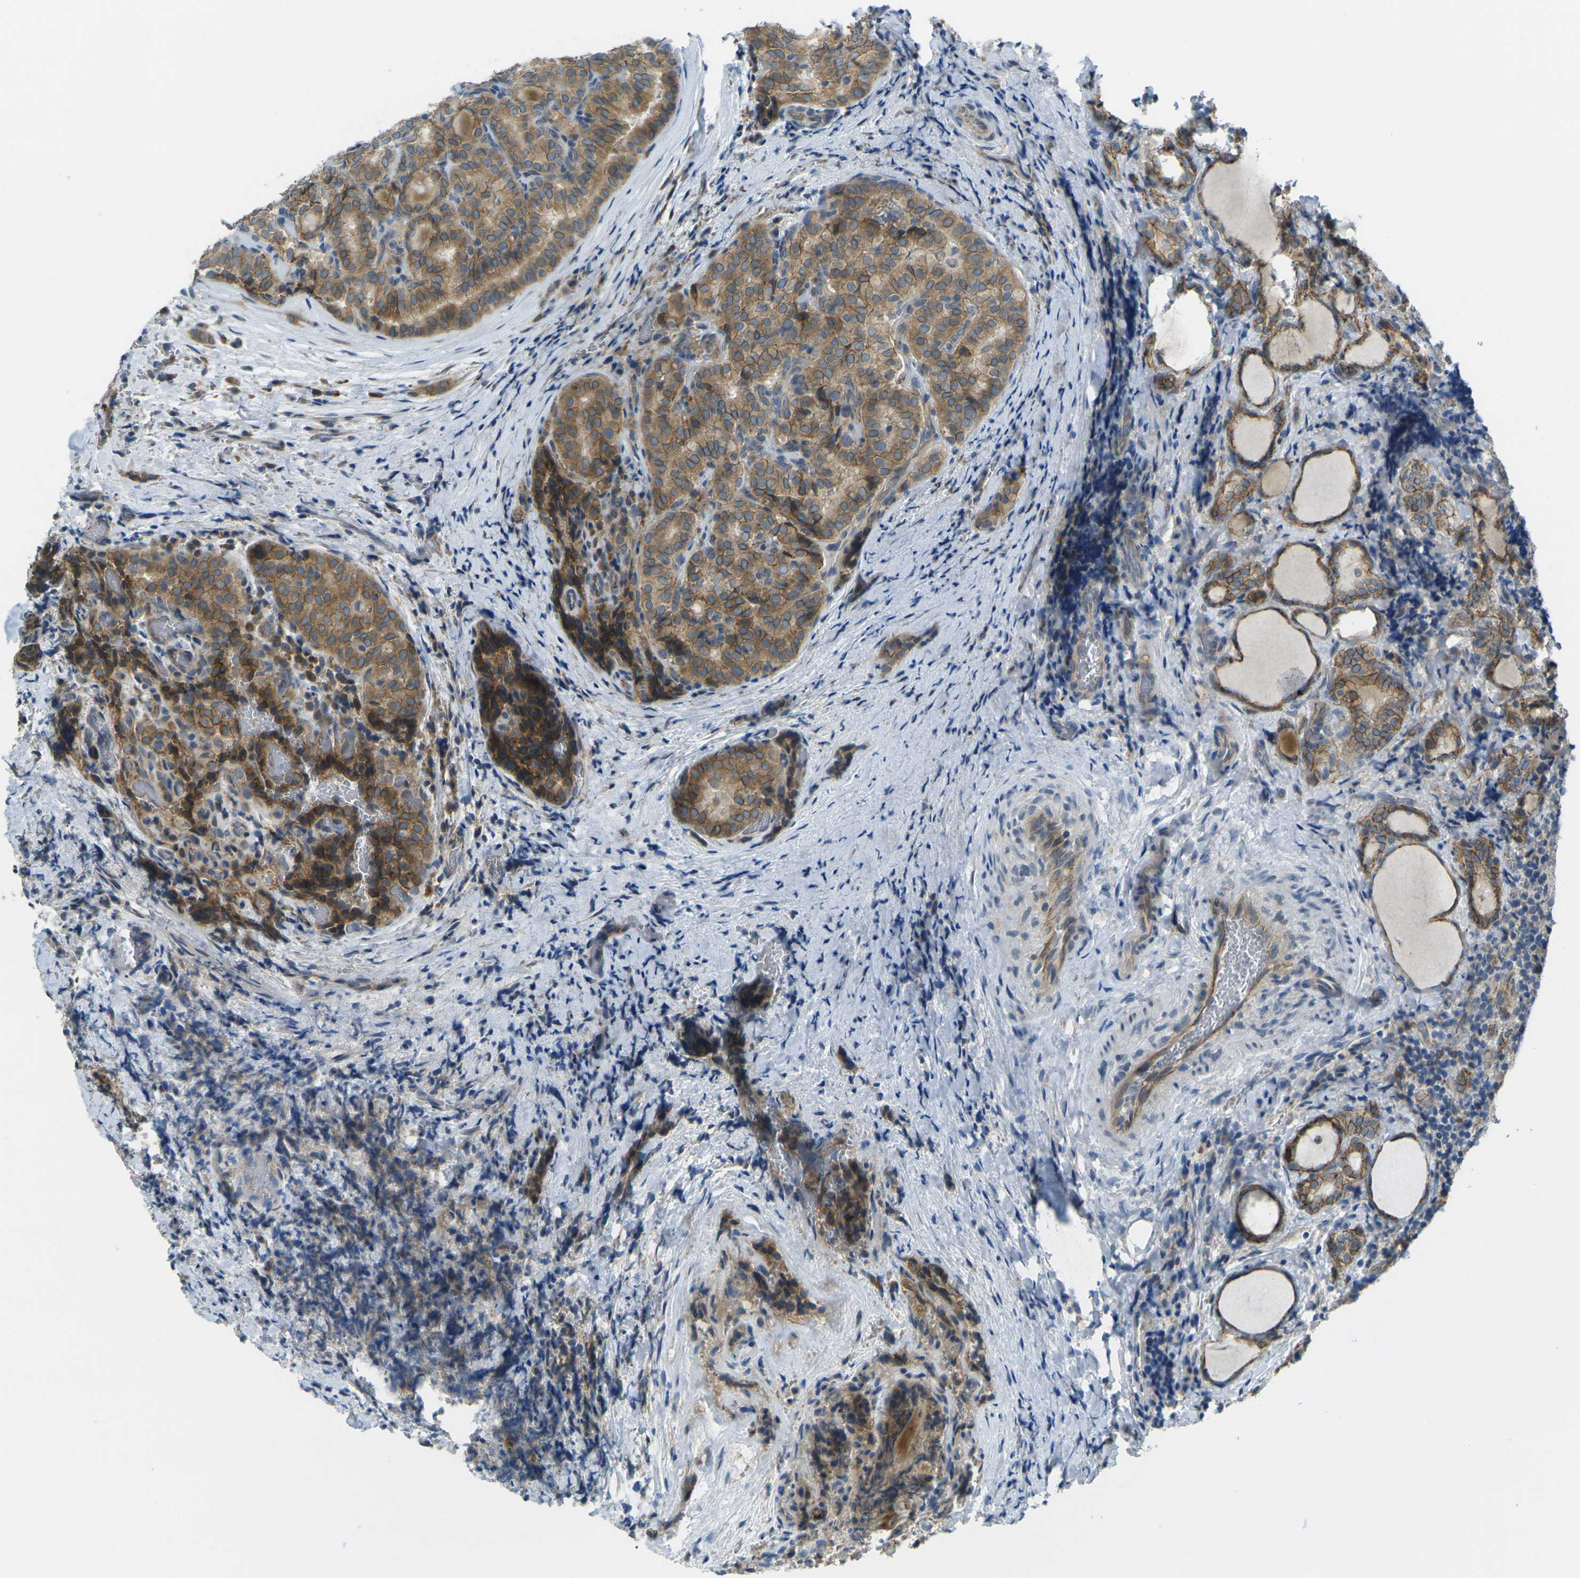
{"staining": {"intensity": "moderate", "quantity": ">75%", "location": "cytoplasmic/membranous"}, "tissue": "thyroid cancer", "cell_type": "Tumor cells", "image_type": "cancer", "snomed": [{"axis": "morphology", "description": "Normal tissue, NOS"}, {"axis": "morphology", "description": "Papillary adenocarcinoma, NOS"}, {"axis": "topography", "description": "Thyroid gland"}], "caption": "The photomicrograph exhibits immunohistochemical staining of papillary adenocarcinoma (thyroid). There is moderate cytoplasmic/membranous expression is seen in about >75% of tumor cells.", "gene": "RHBDD1", "patient": {"sex": "female", "age": 30}}